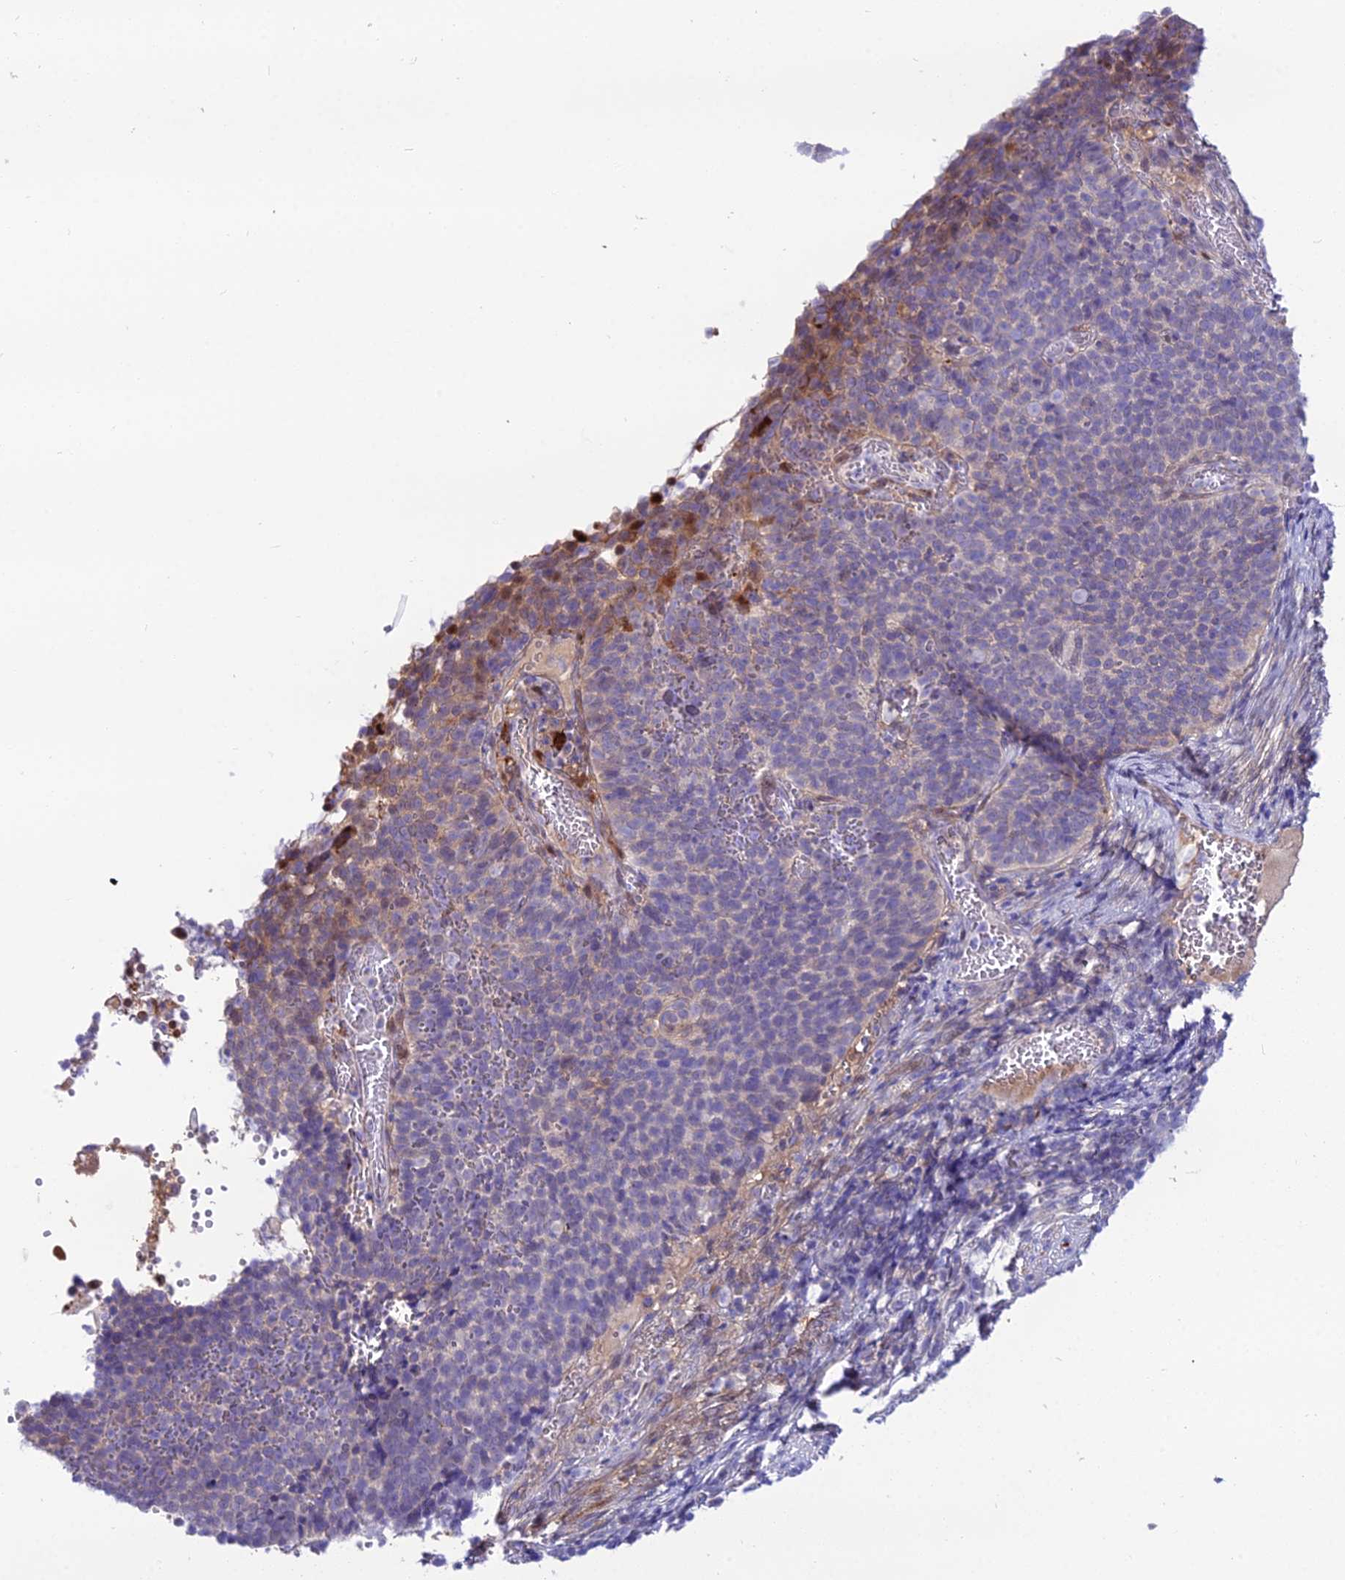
{"staining": {"intensity": "weak", "quantity": "<25%", "location": "cytoplasmic/membranous"}, "tissue": "cervical cancer", "cell_type": "Tumor cells", "image_type": "cancer", "snomed": [{"axis": "morphology", "description": "Normal tissue, NOS"}, {"axis": "morphology", "description": "Squamous cell carcinoma, NOS"}, {"axis": "topography", "description": "Cervix"}], "caption": "Immunohistochemistry (IHC) image of neoplastic tissue: human cervical cancer (squamous cell carcinoma) stained with DAB (3,3'-diaminobenzidine) reveals no significant protein expression in tumor cells.", "gene": "MB21D2", "patient": {"sex": "female", "age": 39}}